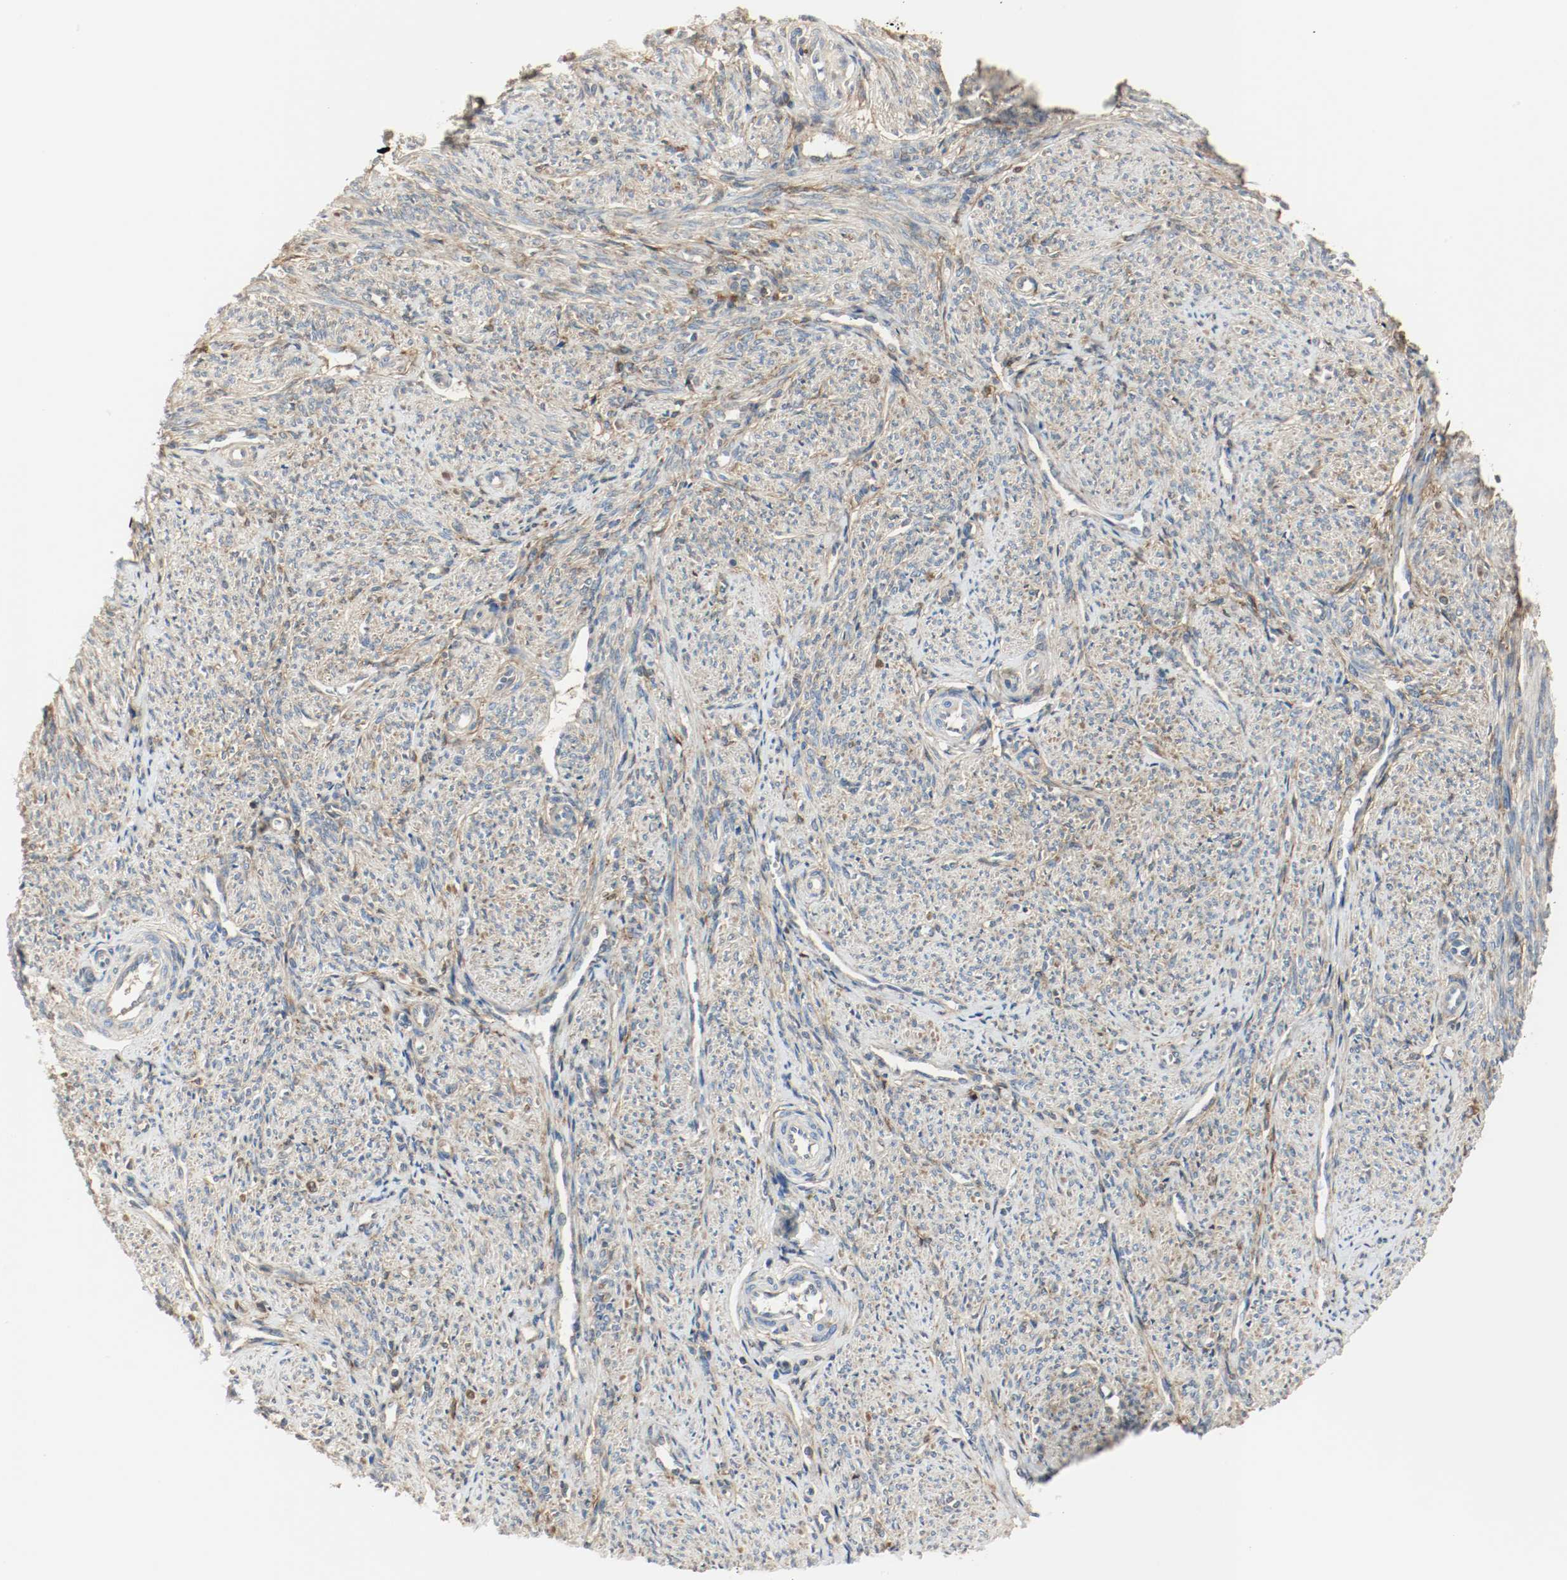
{"staining": {"intensity": "weak", "quantity": "25%-75%", "location": "cytoplasmic/membranous"}, "tissue": "smooth muscle", "cell_type": "Smooth muscle cells", "image_type": "normal", "snomed": [{"axis": "morphology", "description": "Normal tissue, NOS"}, {"axis": "topography", "description": "Smooth muscle"}], "caption": "IHC histopathology image of unremarkable smooth muscle stained for a protein (brown), which demonstrates low levels of weak cytoplasmic/membranous positivity in approximately 25%-75% of smooth muscle cells.", "gene": "MELTF", "patient": {"sex": "female", "age": 65}}